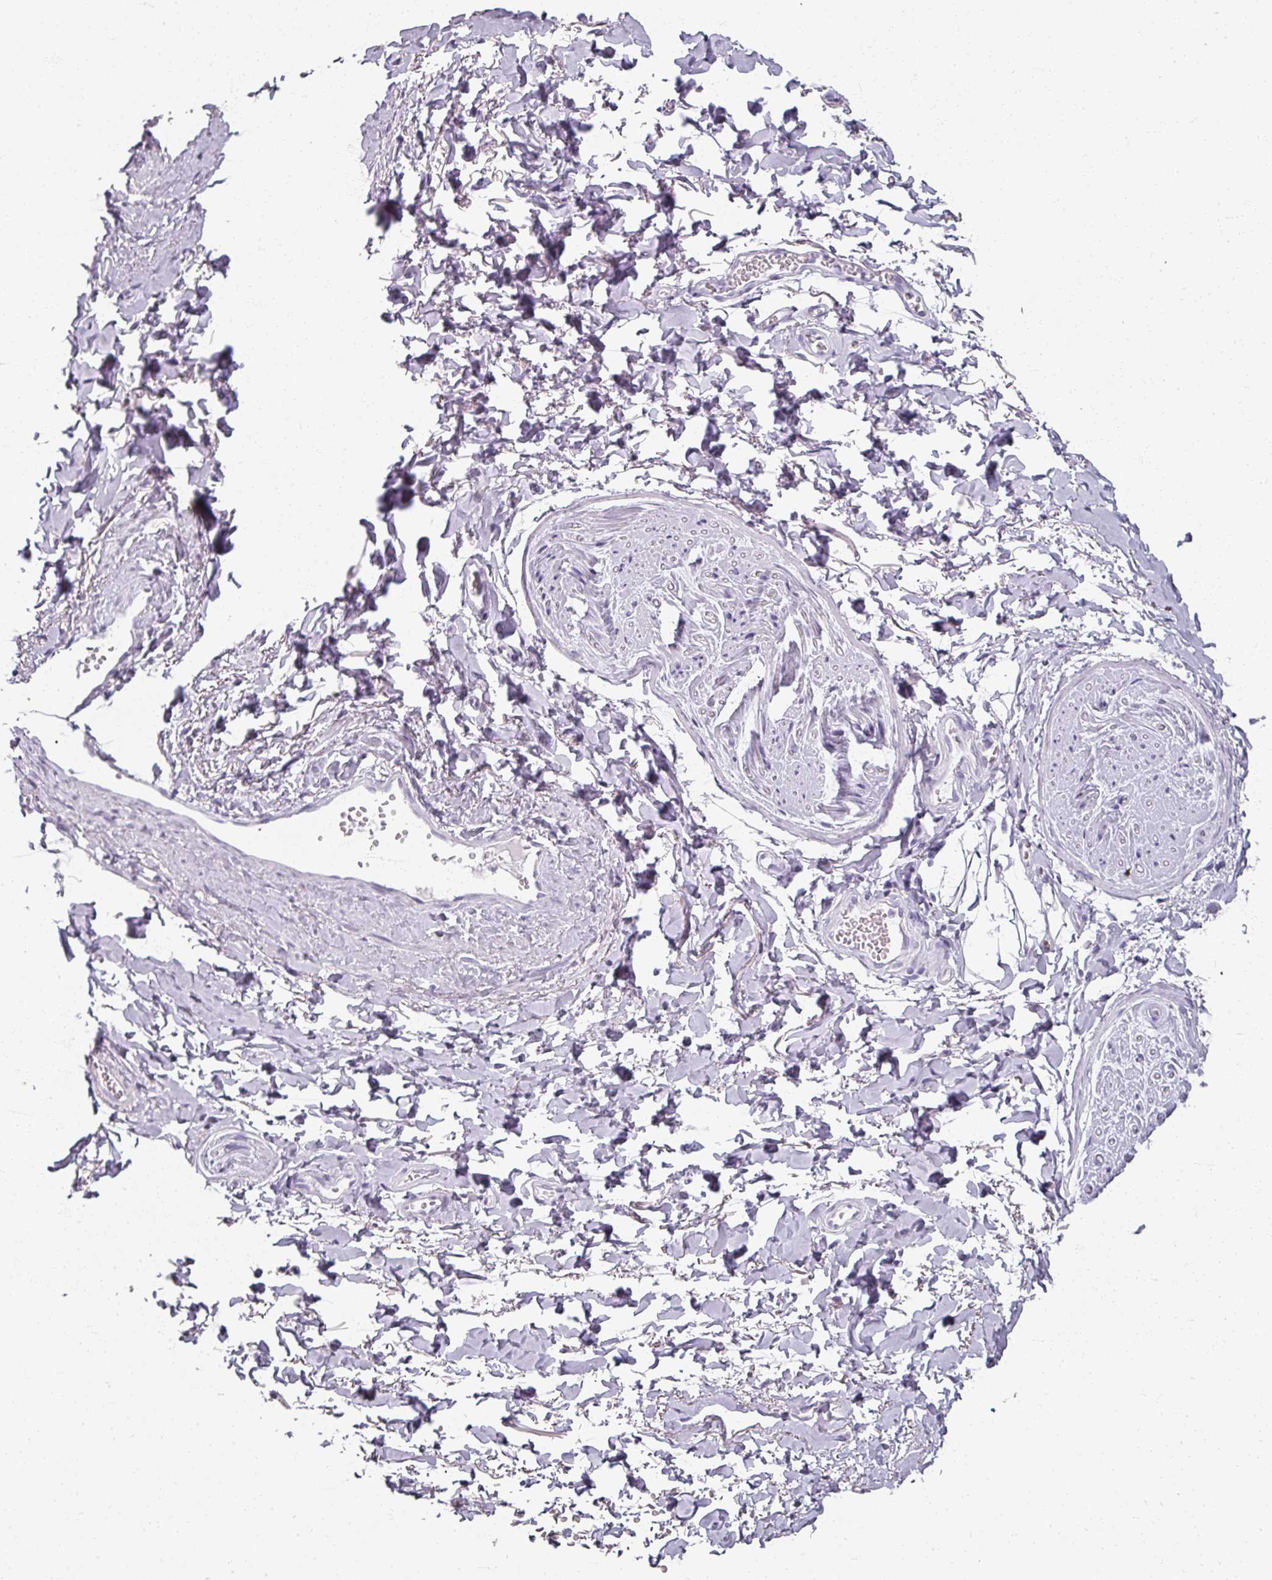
{"staining": {"intensity": "negative", "quantity": "none", "location": "none"}, "tissue": "adipose tissue", "cell_type": "Adipocytes", "image_type": "normal", "snomed": [{"axis": "morphology", "description": "Normal tissue, NOS"}, {"axis": "topography", "description": "Vulva"}, {"axis": "topography", "description": "Vagina"}, {"axis": "topography", "description": "Peripheral nerve tissue"}], "caption": "Immunohistochemistry micrograph of benign adipose tissue stained for a protein (brown), which demonstrates no positivity in adipocytes. The staining was performed using DAB (3,3'-diaminobenzidine) to visualize the protein expression in brown, while the nuclei were stained in blue with hematoxylin (Magnification: 20x).", "gene": "REG3A", "patient": {"sex": "female", "age": 66}}